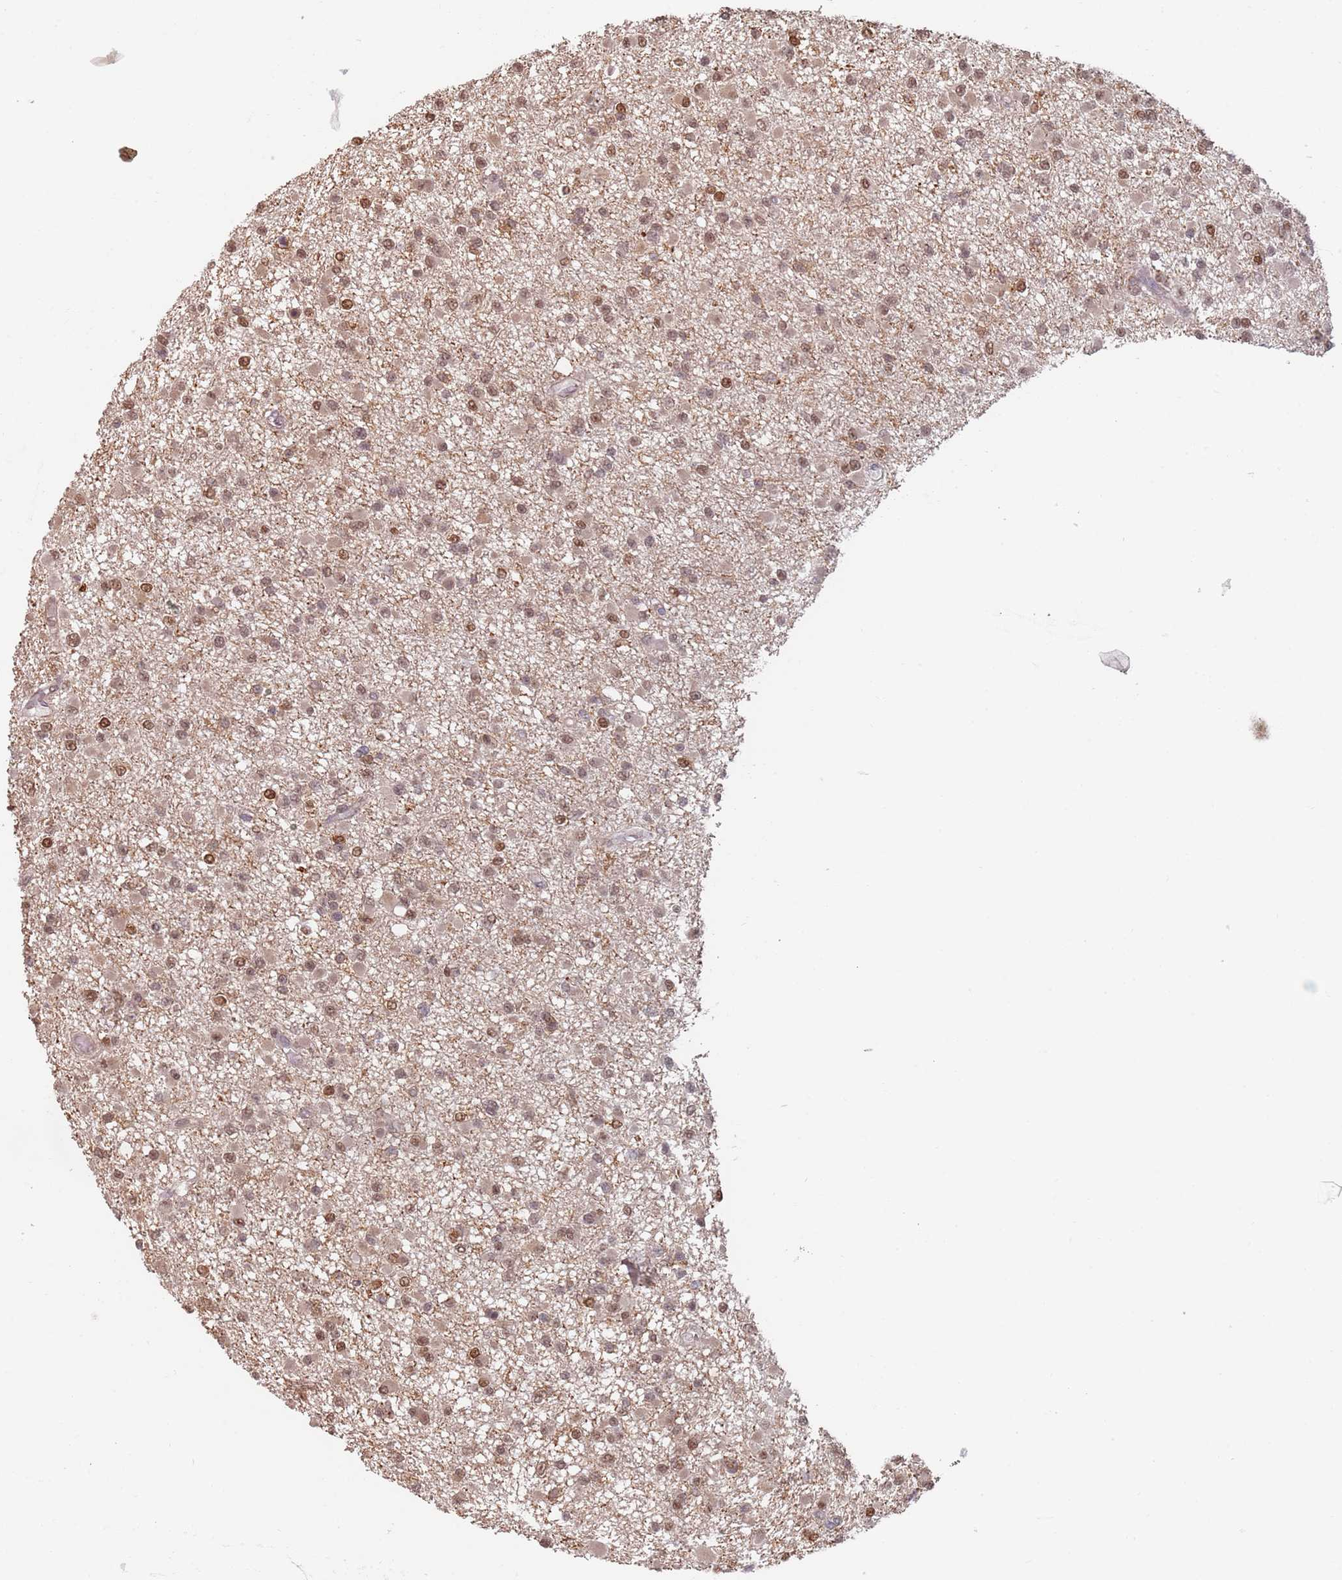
{"staining": {"intensity": "moderate", "quantity": "25%-75%", "location": "nuclear"}, "tissue": "glioma", "cell_type": "Tumor cells", "image_type": "cancer", "snomed": [{"axis": "morphology", "description": "Glioma, malignant, Low grade"}, {"axis": "topography", "description": "Brain"}], "caption": "High-power microscopy captured an immunohistochemistry (IHC) image of glioma, revealing moderate nuclear positivity in about 25%-75% of tumor cells.", "gene": "PLSCR5", "patient": {"sex": "female", "age": 22}}